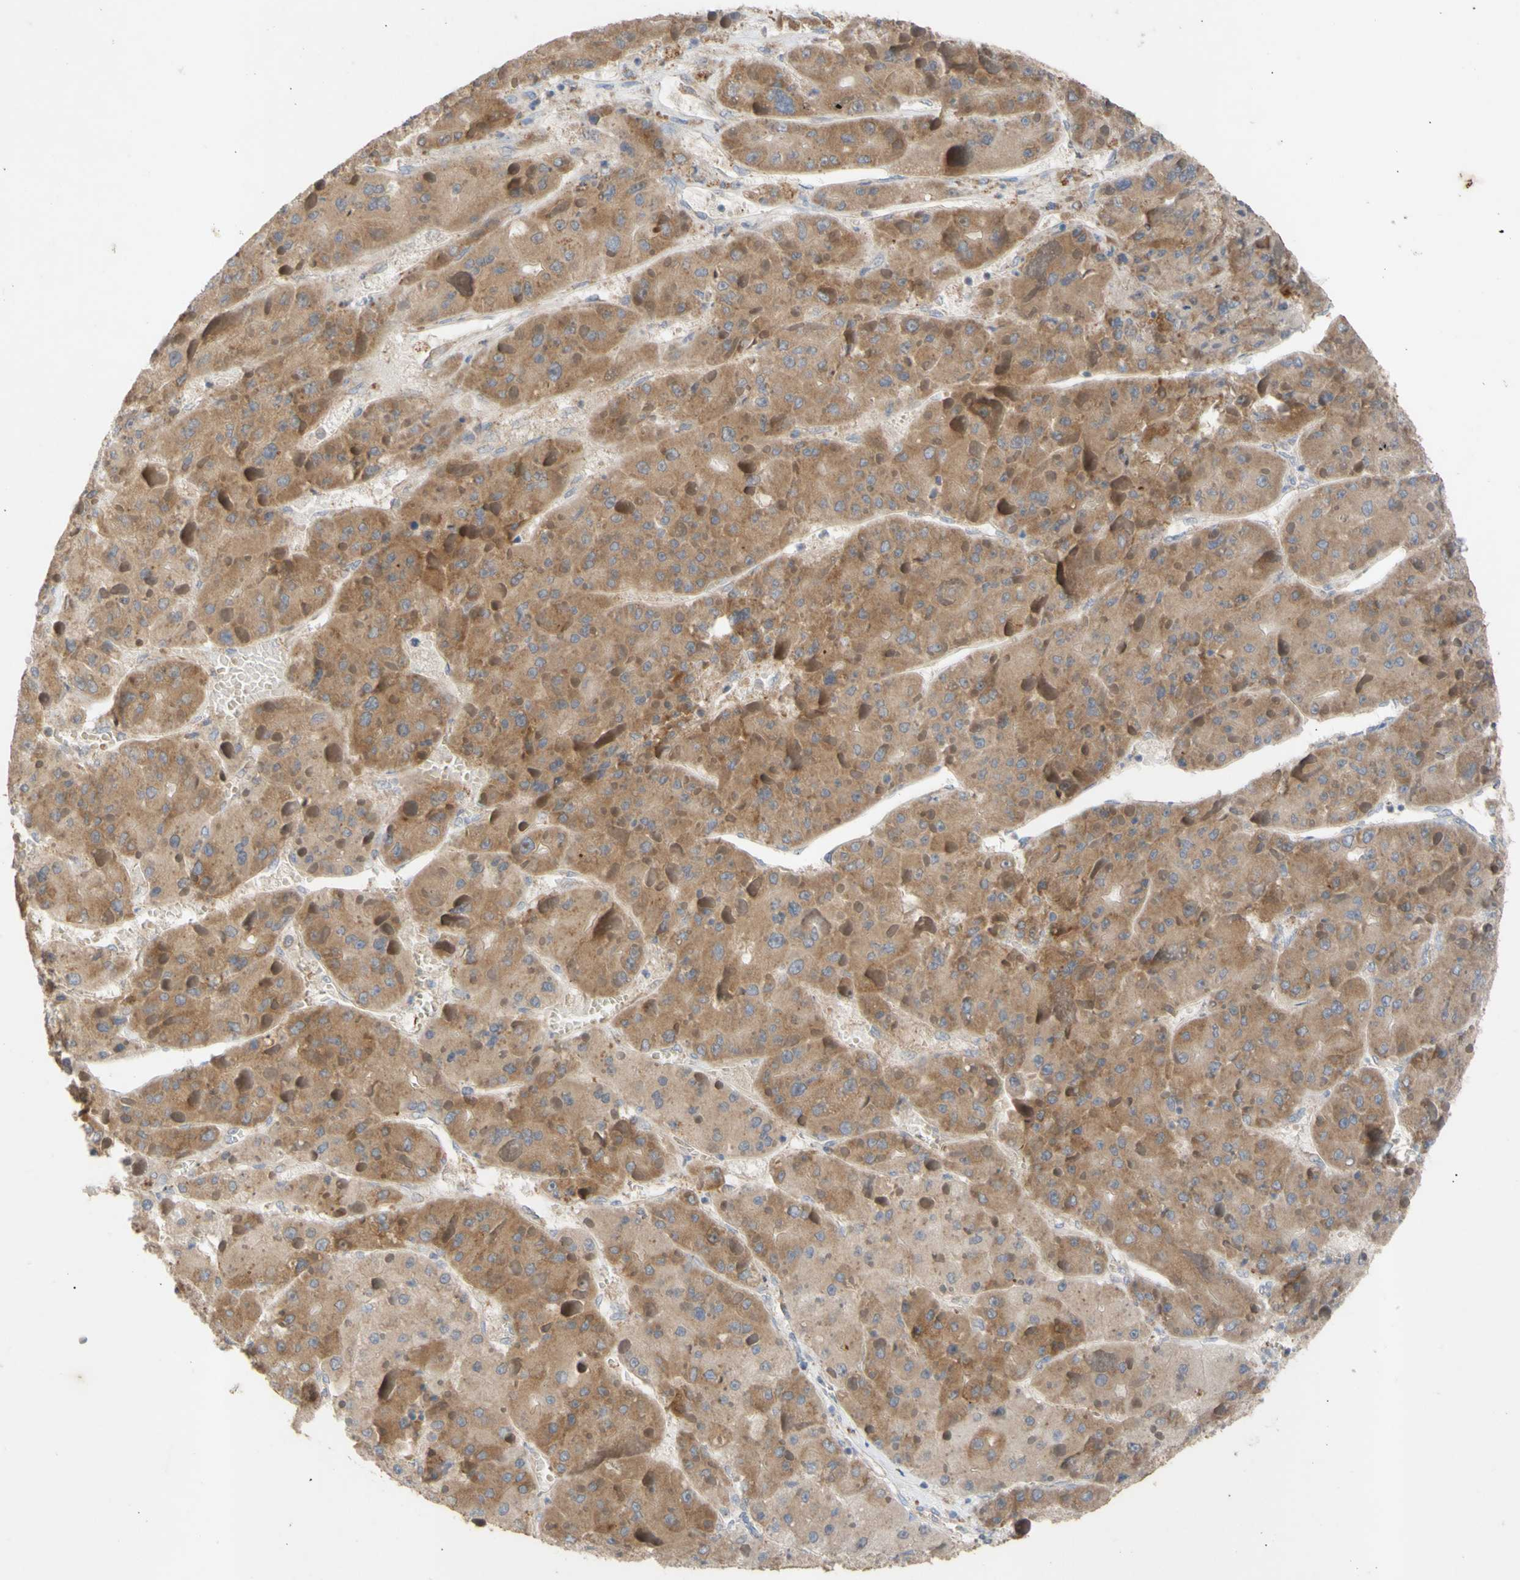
{"staining": {"intensity": "moderate", "quantity": ">75%", "location": "cytoplasmic/membranous"}, "tissue": "liver cancer", "cell_type": "Tumor cells", "image_type": "cancer", "snomed": [{"axis": "morphology", "description": "Carcinoma, Hepatocellular, NOS"}, {"axis": "topography", "description": "Liver"}], "caption": "The immunohistochemical stain labels moderate cytoplasmic/membranous expression in tumor cells of liver cancer (hepatocellular carcinoma) tissue.", "gene": "EIF2S3", "patient": {"sex": "female", "age": 73}}